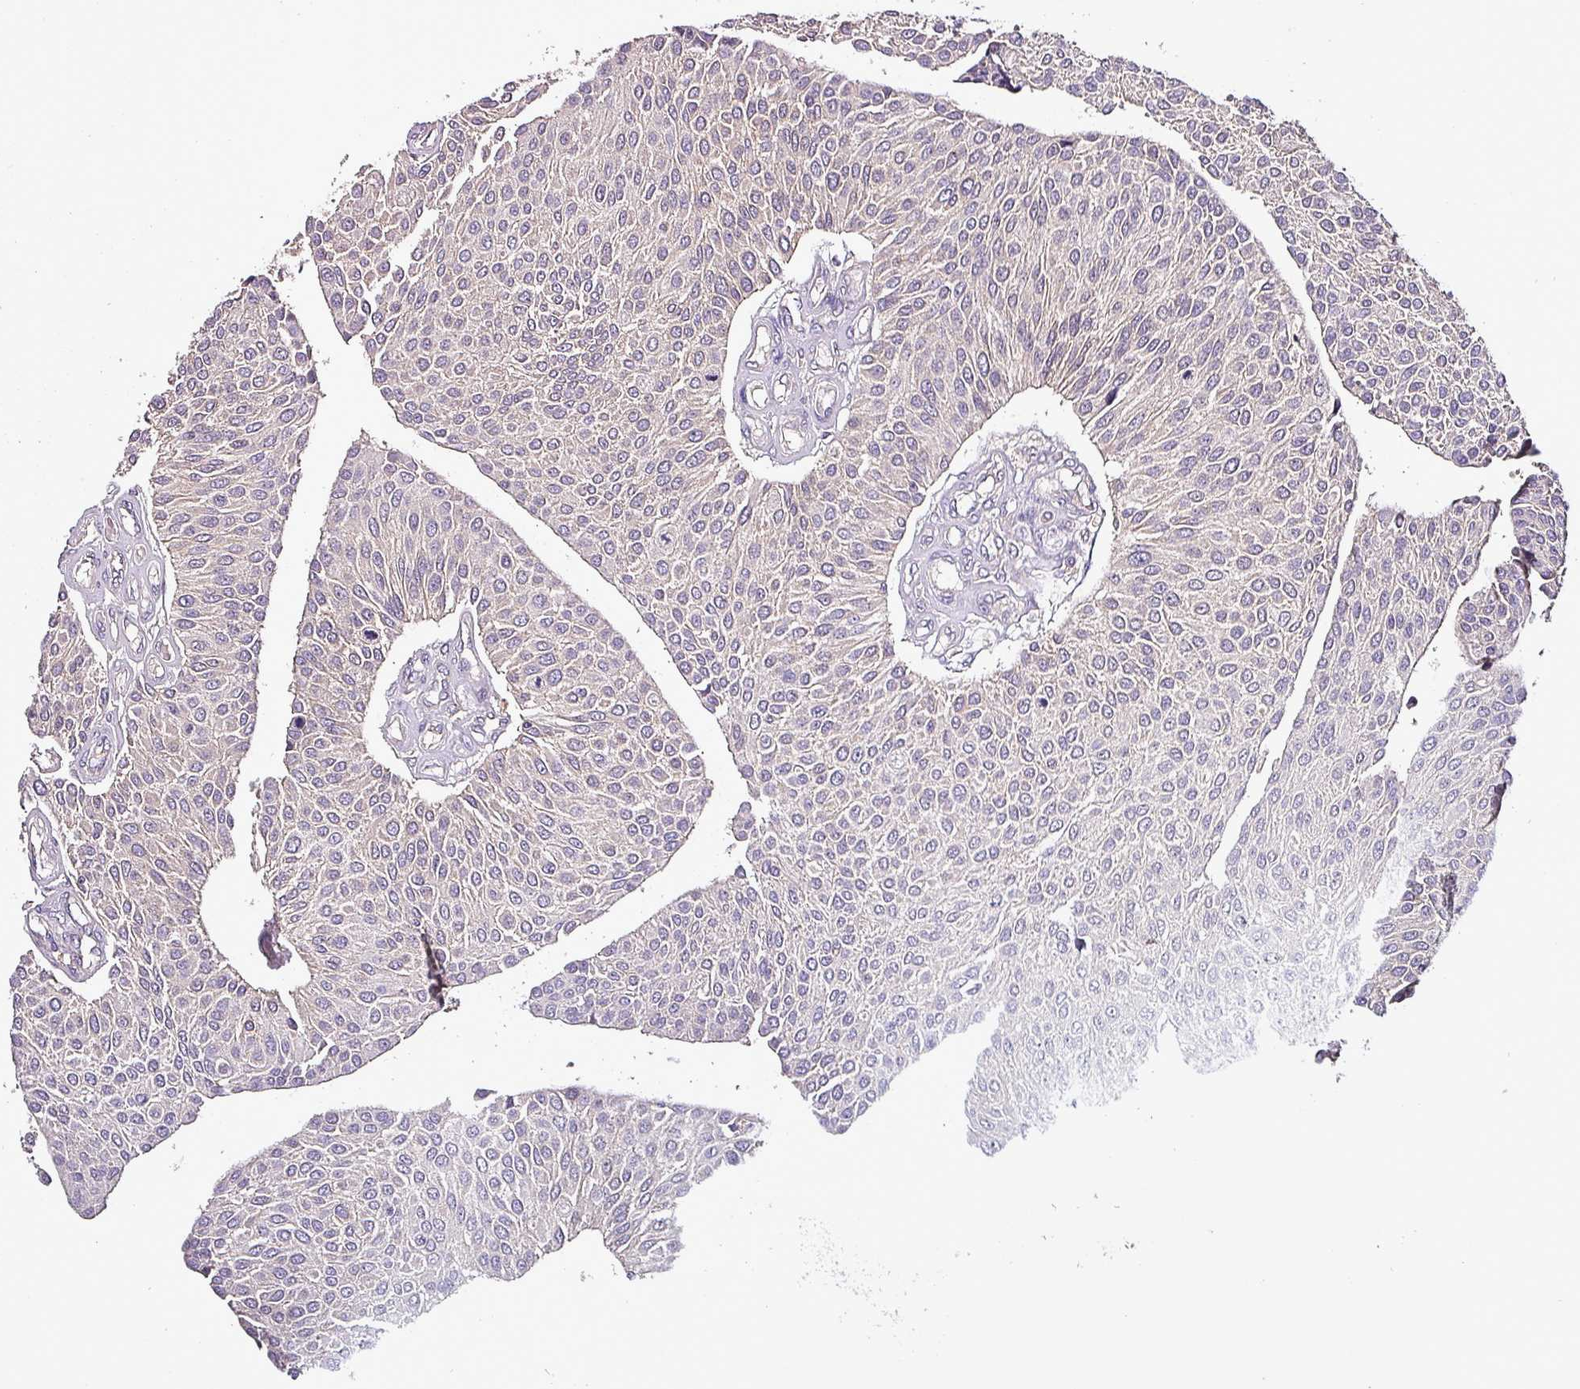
{"staining": {"intensity": "negative", "quantity": "none", "location": "none"}, "tissue": "urothelial cancer", "cell_type": "Tumor cells", "image_type": "cancer", "snomed": [{"axis": "morphology", "description": "Urothelial carcinoma, NOS"}, {"axis": "topography", "description": "Urinary bladder"}], "caption": "The photomicrograph exhibits no significant expression in tumor cells of urothelial cancer.", "gene": "PAFAH1B2", "patient": {"sex": "male", "age": 55}}